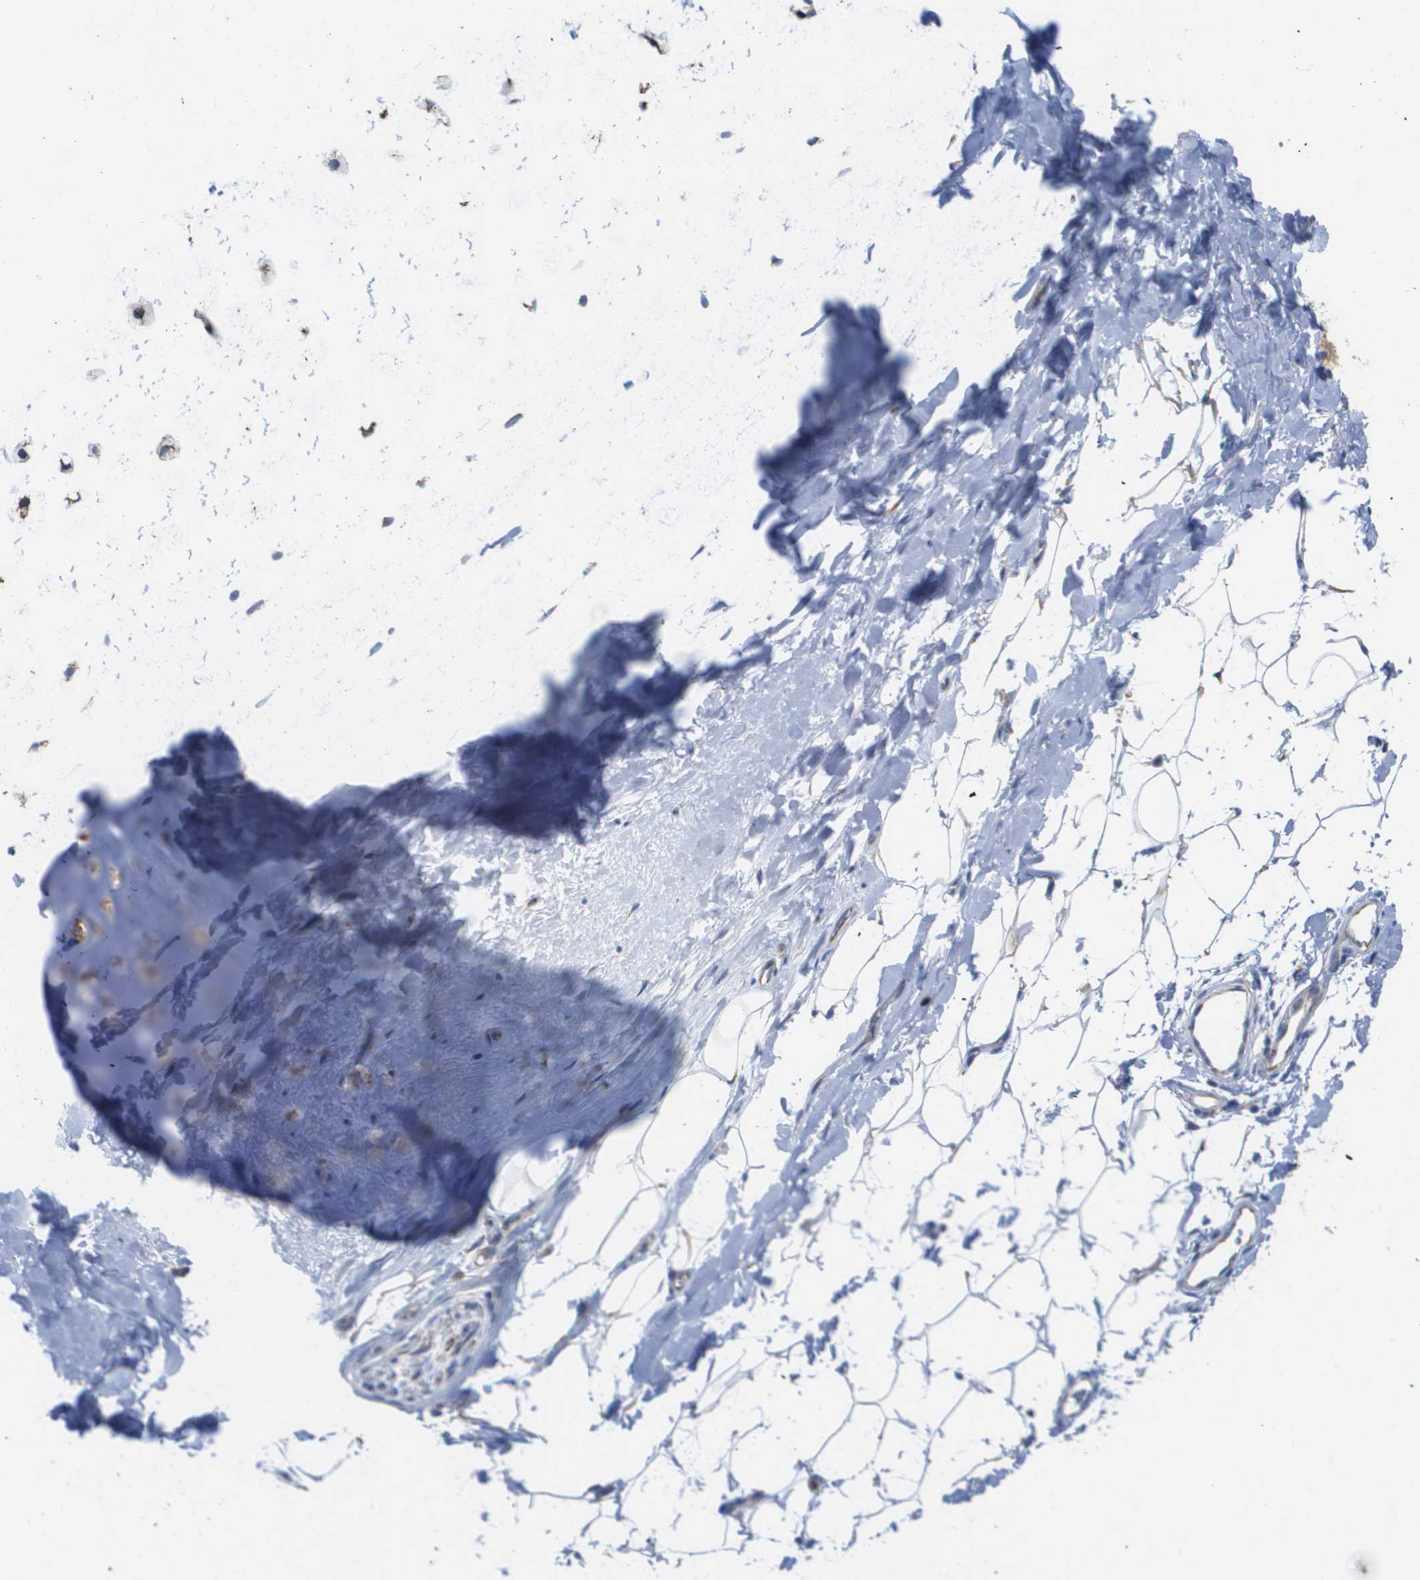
{"staining": {"intensity": "negative", "quantity": "none", "location": "none"}, "tissue": "adipose tissue", "cell_type": "Adipocytes", "image_type": "normal", "snomed": [{"axis": "morphology", "description": "Normal tissue, NOS"}, {"axis": "topography", "description": "Cartilage tissue"}, {"axis": "topography", "description": "Bronchus"}], "caption": "Adipocytes are negative for brown protein staining in normal adipose tissue. Brightfield microscopy of IHC stained with DAB (3,3'-diaminobenzidine) (brown) and hematoxylin (blue), captured at high magnification.", "gene": "FIS1", "patient": {"sex": "female", "age": 53}}